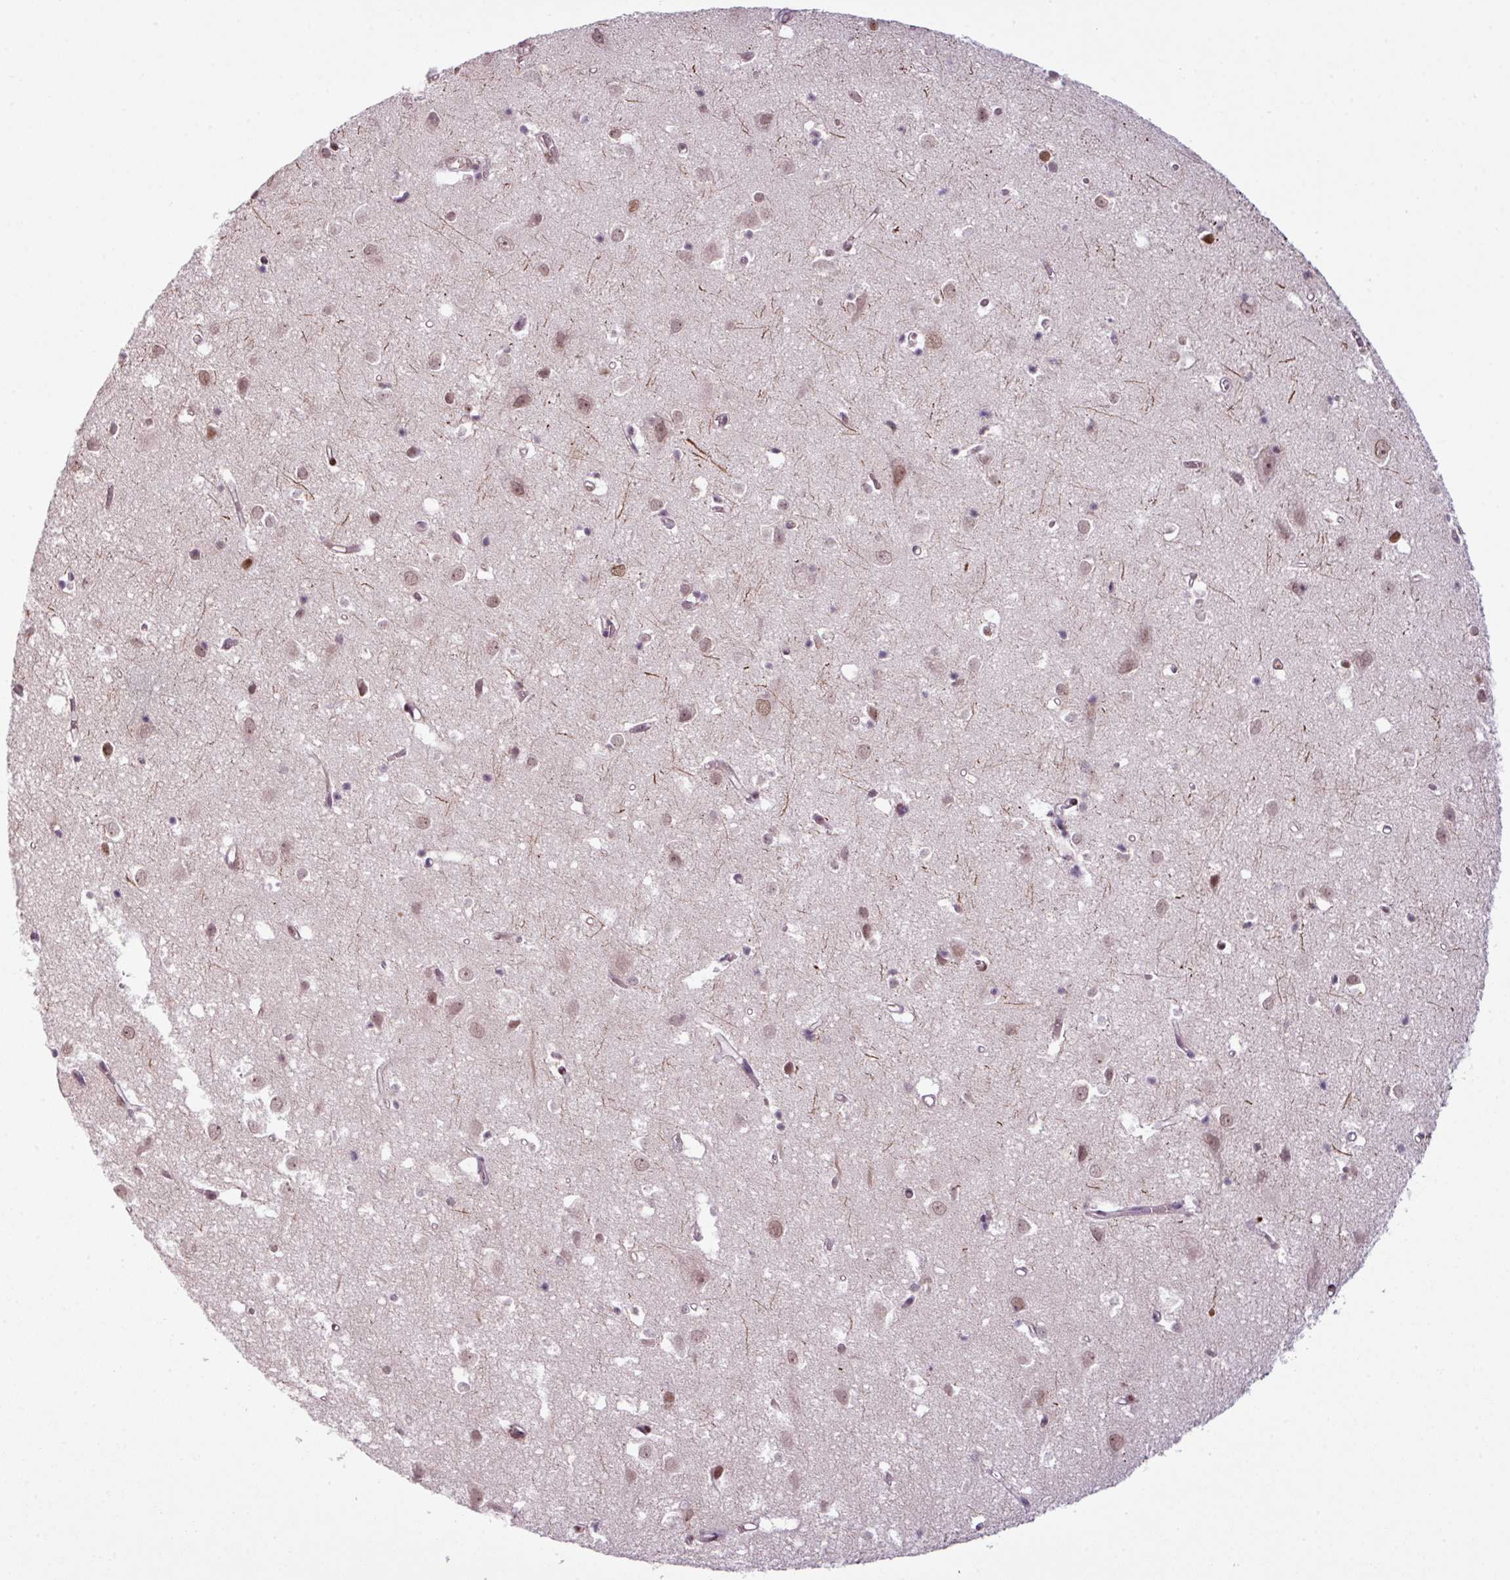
{"staining": {"intensity": "weak", "quantity": "25%-75%", "location": "nuclear"}, "tissue": "cerebral cortex", "cell_type": "Endothelial cells", "image_type": "normal", "snomed": [{"axis": "morphology", "description": "Normal tissue, NOS"}, {"axis": "topography", "description": "Cerebral cortex"}], "caption": "Cerebral cortex stained for a protein (brown) reveals weak nuclear positive expression in approximately 25%-75% of endothelial cells.", "gene": "PRDM5", "patient": {"sex": "male", "age": 70}}